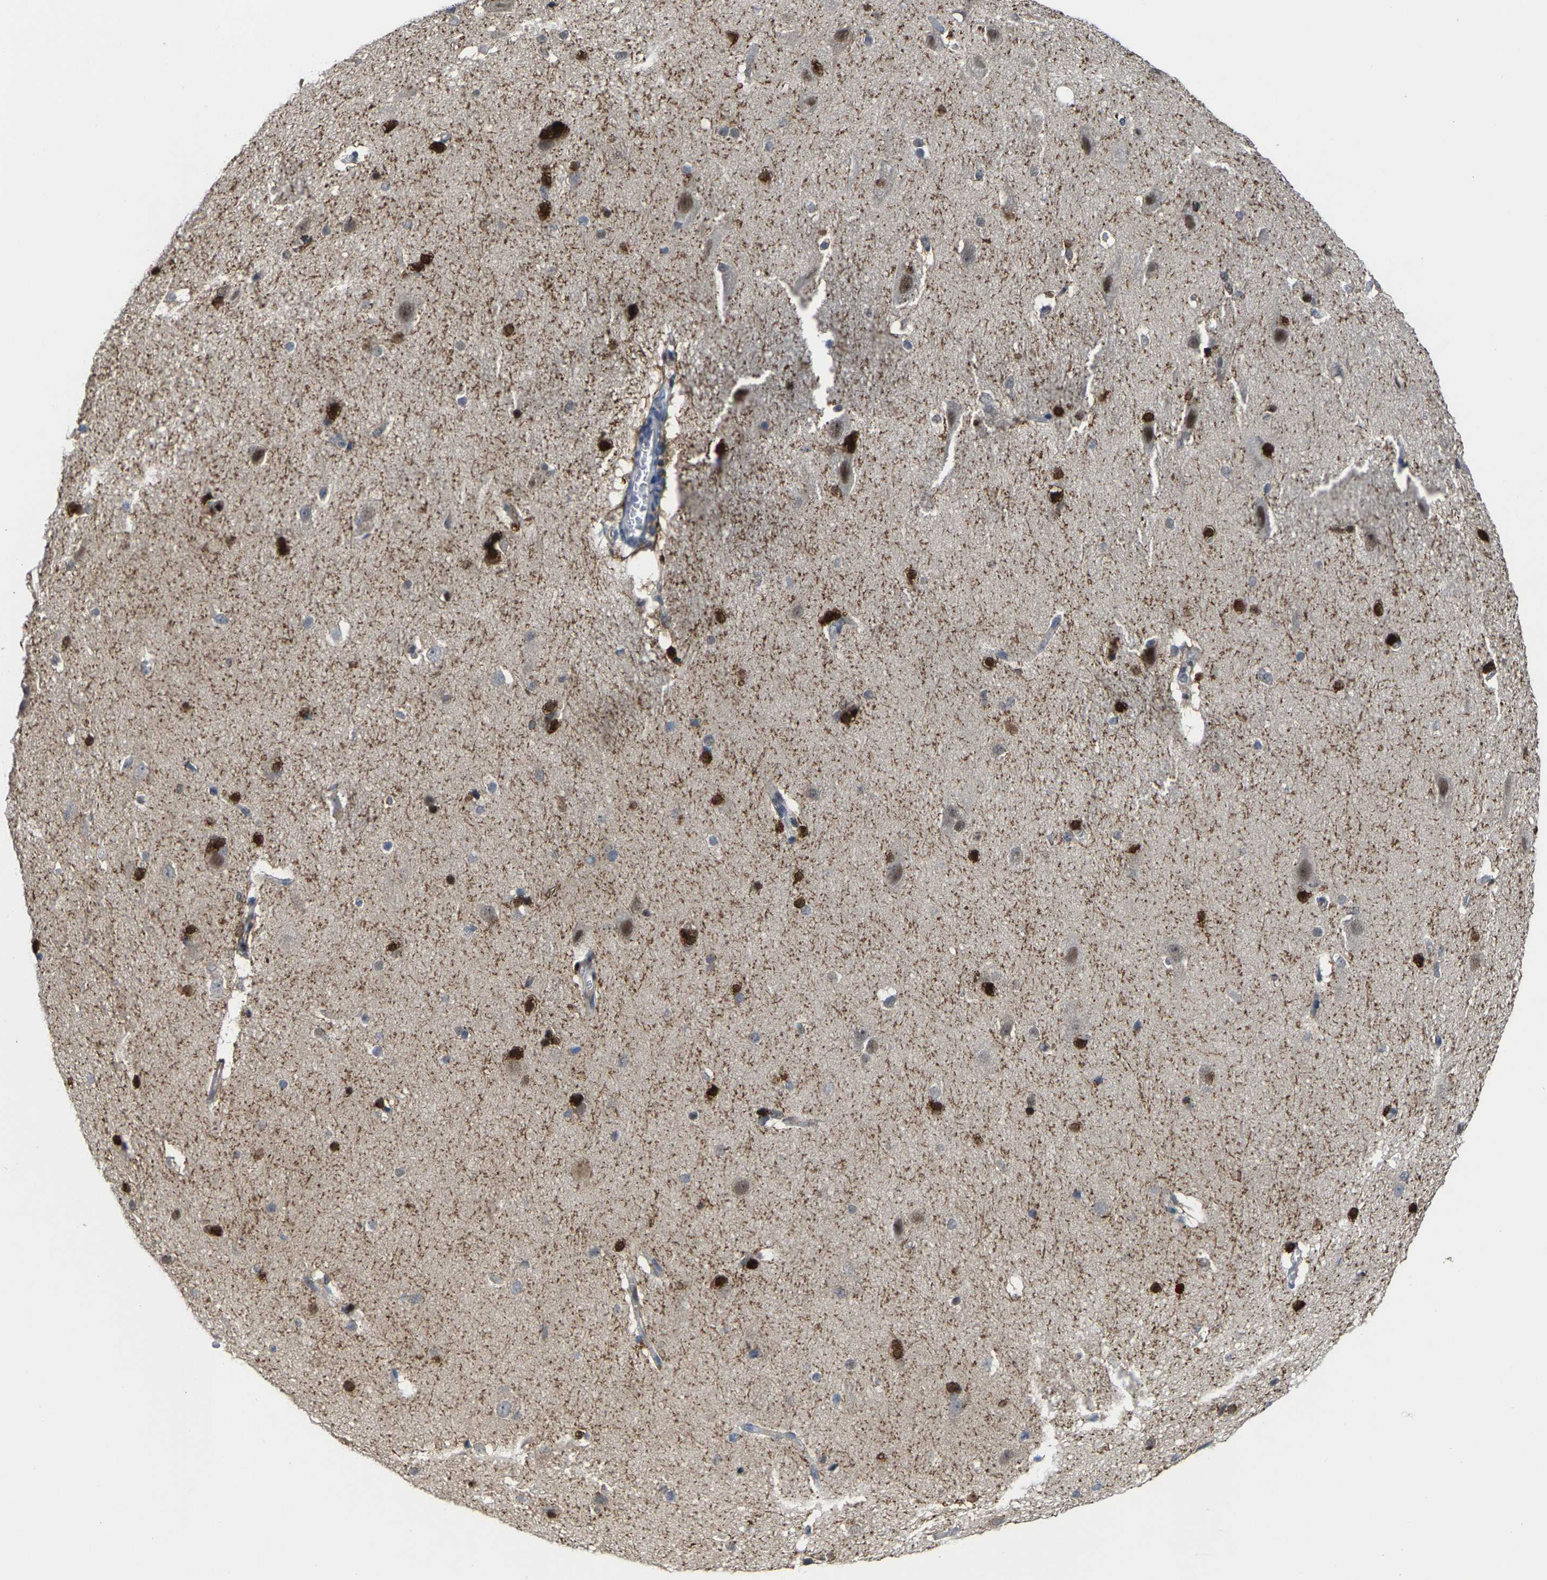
{"staining": {"intensity": "negative", "quantity": "none", "location": "none"}, "tissue": "cerebral cortex", "cell_type": "Endothelial cells", "image_type": "normal", "snomed": [{"axis": "morphology", "description": "Normal tissue, NOS"}, {"axis": "topography", "description": "Cerebral cortex"}, {"axis": "topography", "description": "Hippocampus"}], "caption": "This is a histopathology image of IHC staining of unremarkable cerebral cortex, which shows no expression in endothelial cells.", "gene": "FGD3", "patient": {"sex": "female", "age": 19}}